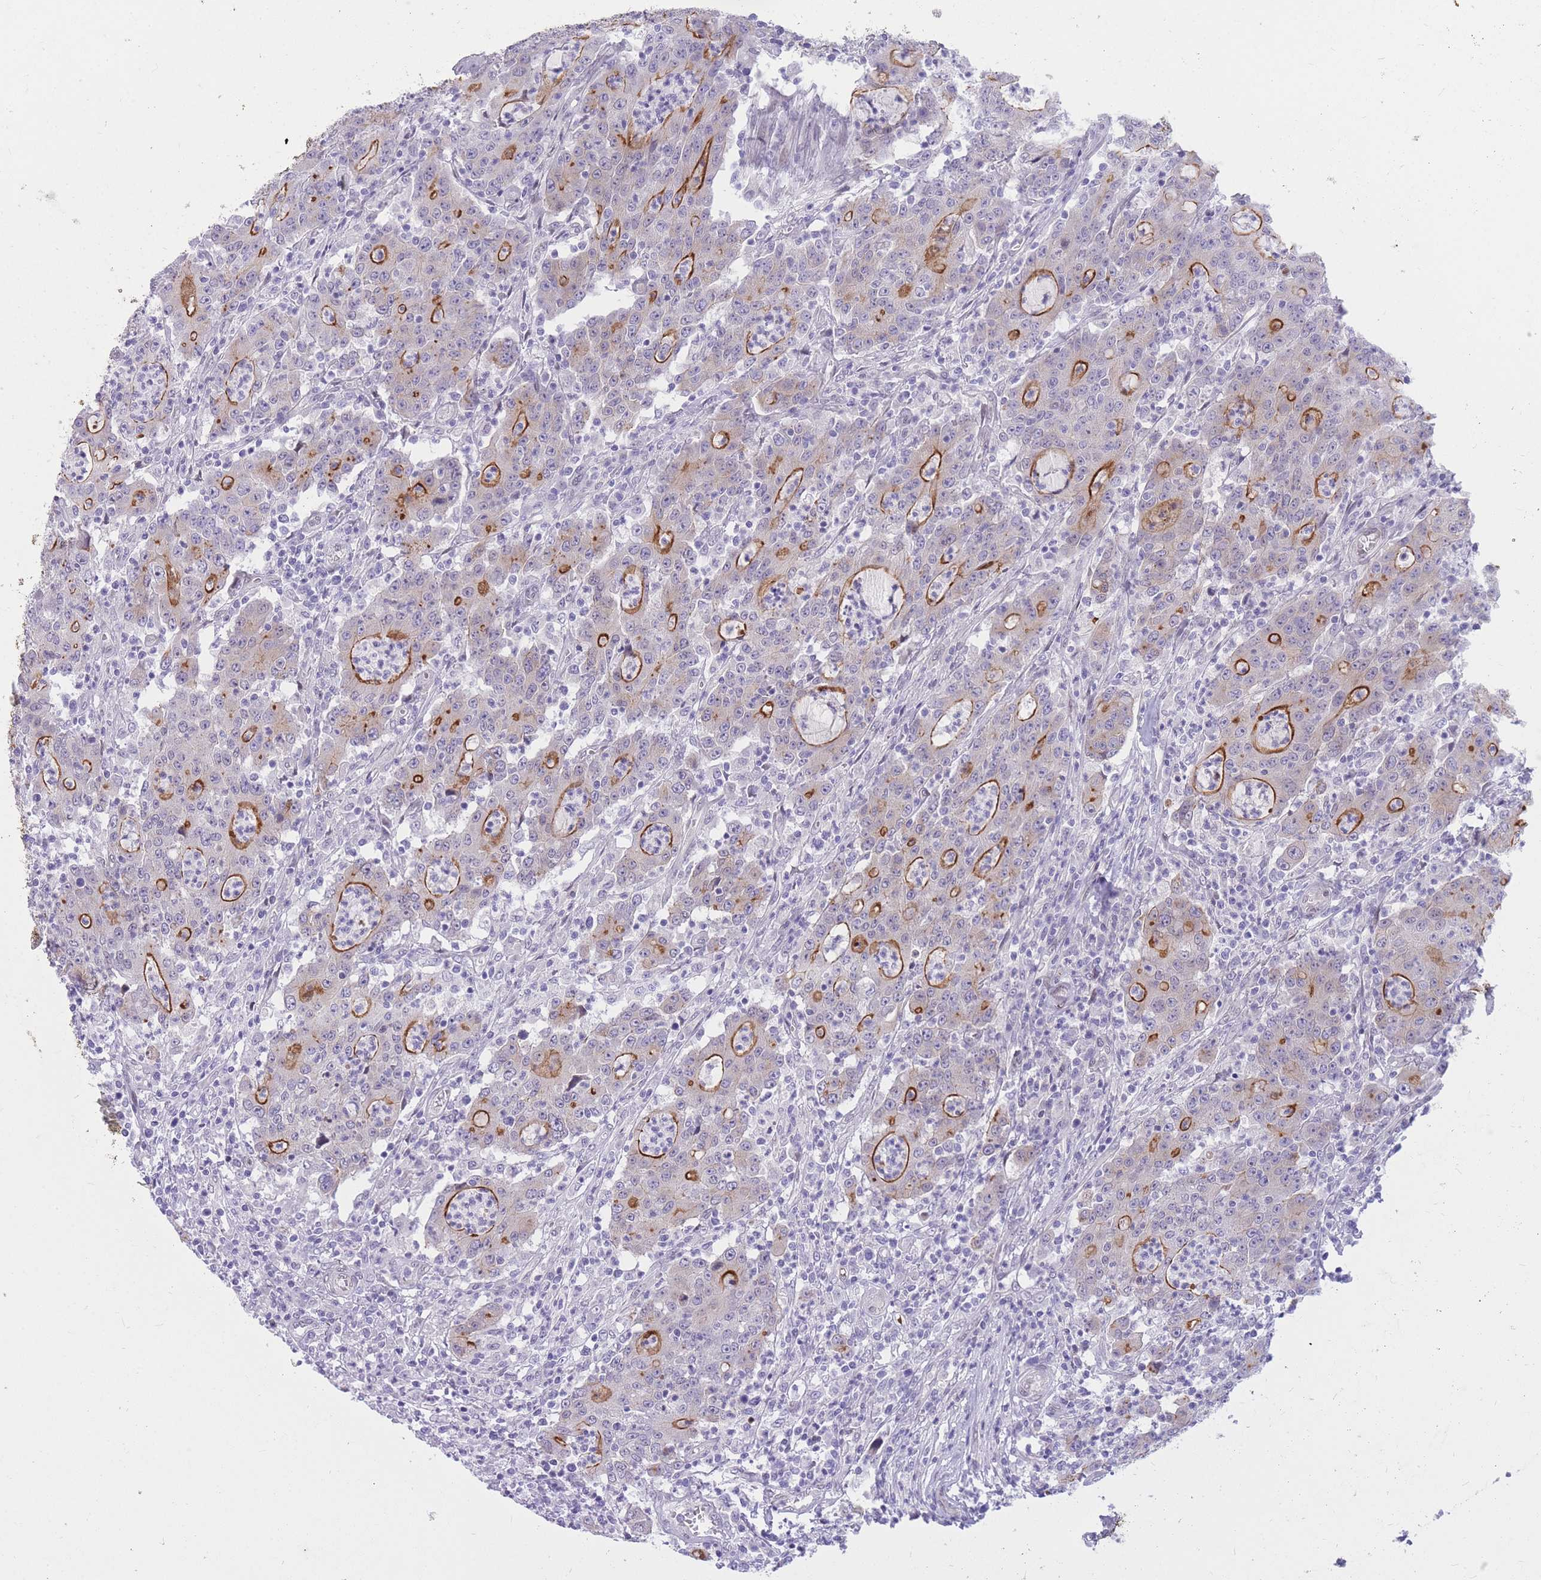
{"staining": {"intensity": "strong", "quantity": "25%-75%", "location": "cytoplasmic/membranous"}, "tissue": "colorectal cancer", "cell_type": "Tumor cells", "image_type": "cancer", "snomed": [{"axis": "morphology", "description": "Adenocarcinoma, NOS"}, {"axis": "topography", "description": "Colon"}], "caption": "IHC (DAB) staining of adenocarcinoma (colorectal) demonstrates strong cytoplasmic/membranous protein staining in approximately 25%-75% of tumor cells.", "gene": "HOOK2", "patient": {"sex": "male", "age": 83}}